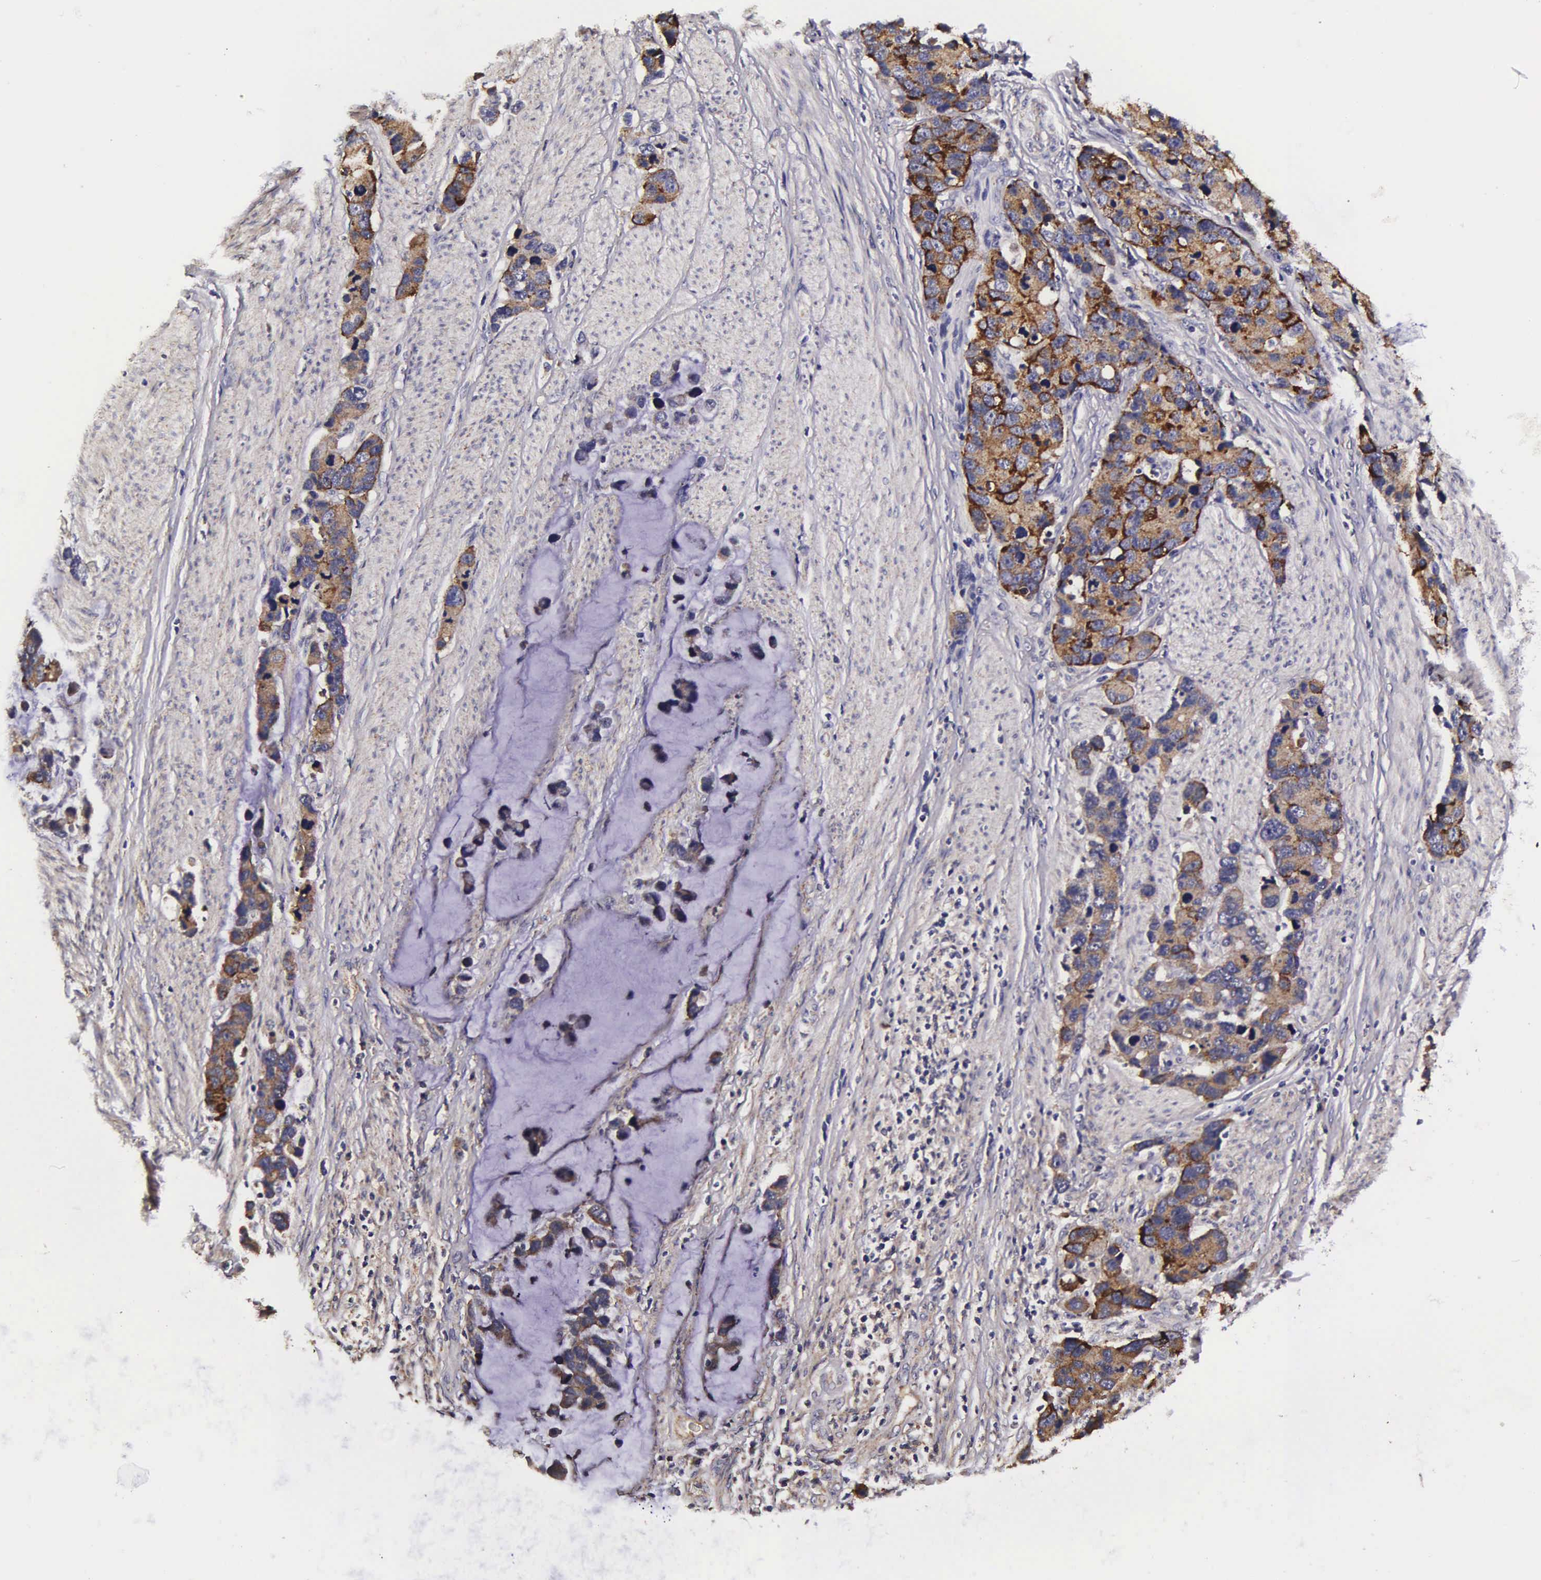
{"staining": {"intensity": "moderate", "quantity": "25%-75%", "location": "cytoplasmic/membranous"}, "tissue": "stomach cancer", "cell_type": "Tumor cells", "image_type": "cancer", "snomed": [{"axis": "morphology", "description": "Adenocarcinoma, NOS"}, {"axis": "topography", "description": "Stomach, upper"}], "caption": "Immunohistochemical staining of stomach cancer demonstrates moderate cytoplasmic/membranous protein positivity in about 25%-75% of tumor cells.", "gene": "PSMA3", "patient": {"sex": "male", "age": 71}}